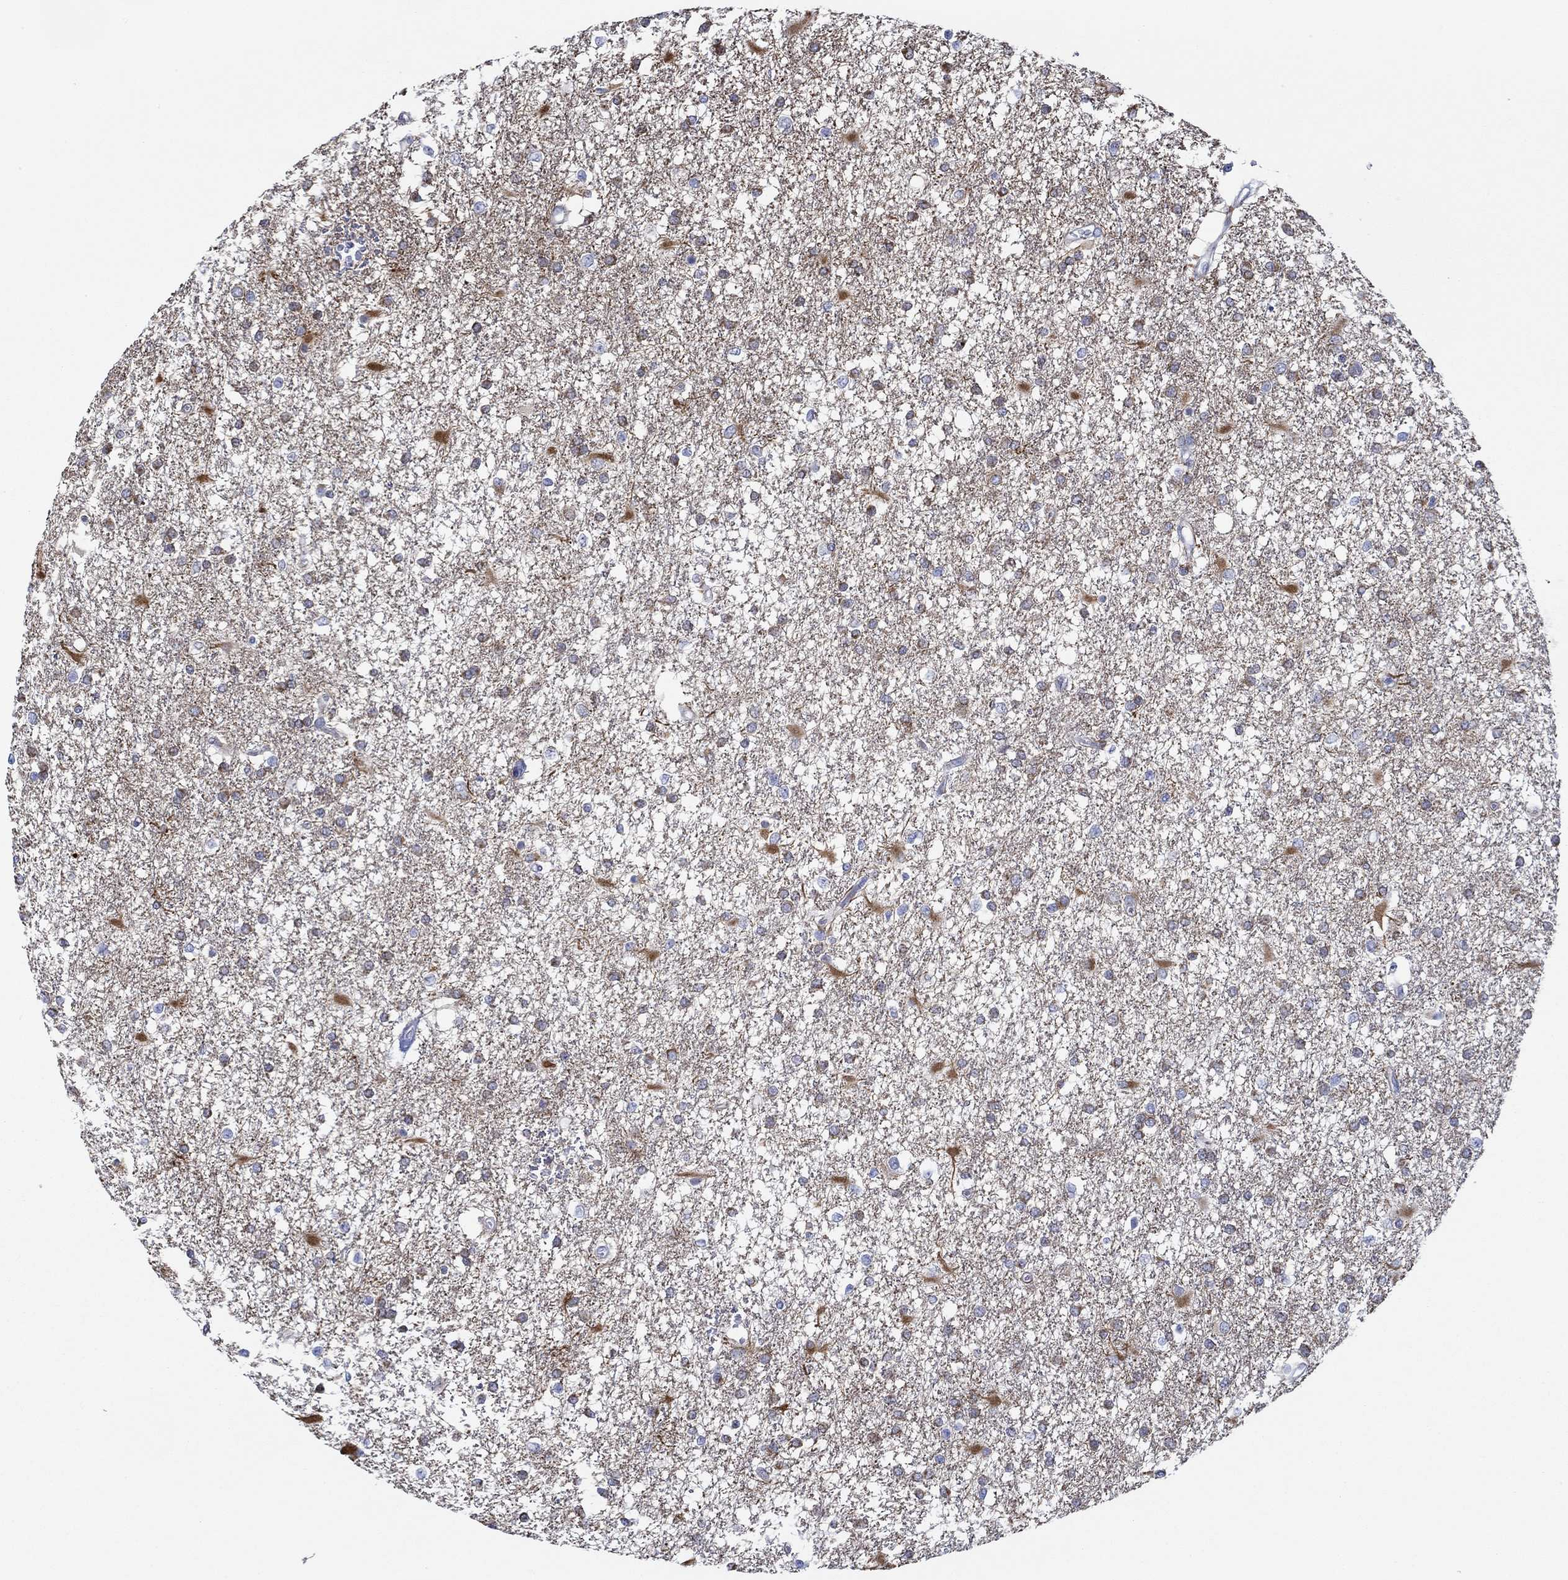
{"staining": {"intensity": "moderate", "quantity": "<25%", "location": "cytoplasmic/membranous"}, "tissue": "glioma", "cell_type": "Tumor cells", "image_type": "cancer", "snomed": [{"axis": "morphology", "description": "Glioma, malignant, High grade"}, {"axis": "topography", "description": "Cerebral cortex"}], "caption": "Brown immunohistochemical staining in human malignant glioma (high-grade) demonstrates moderate cytoplasmic/membranous positivity in approximately <25% of tumor cells.", "gene": "IGFBP6", "patient": {"sex": "male", "age": 79}}